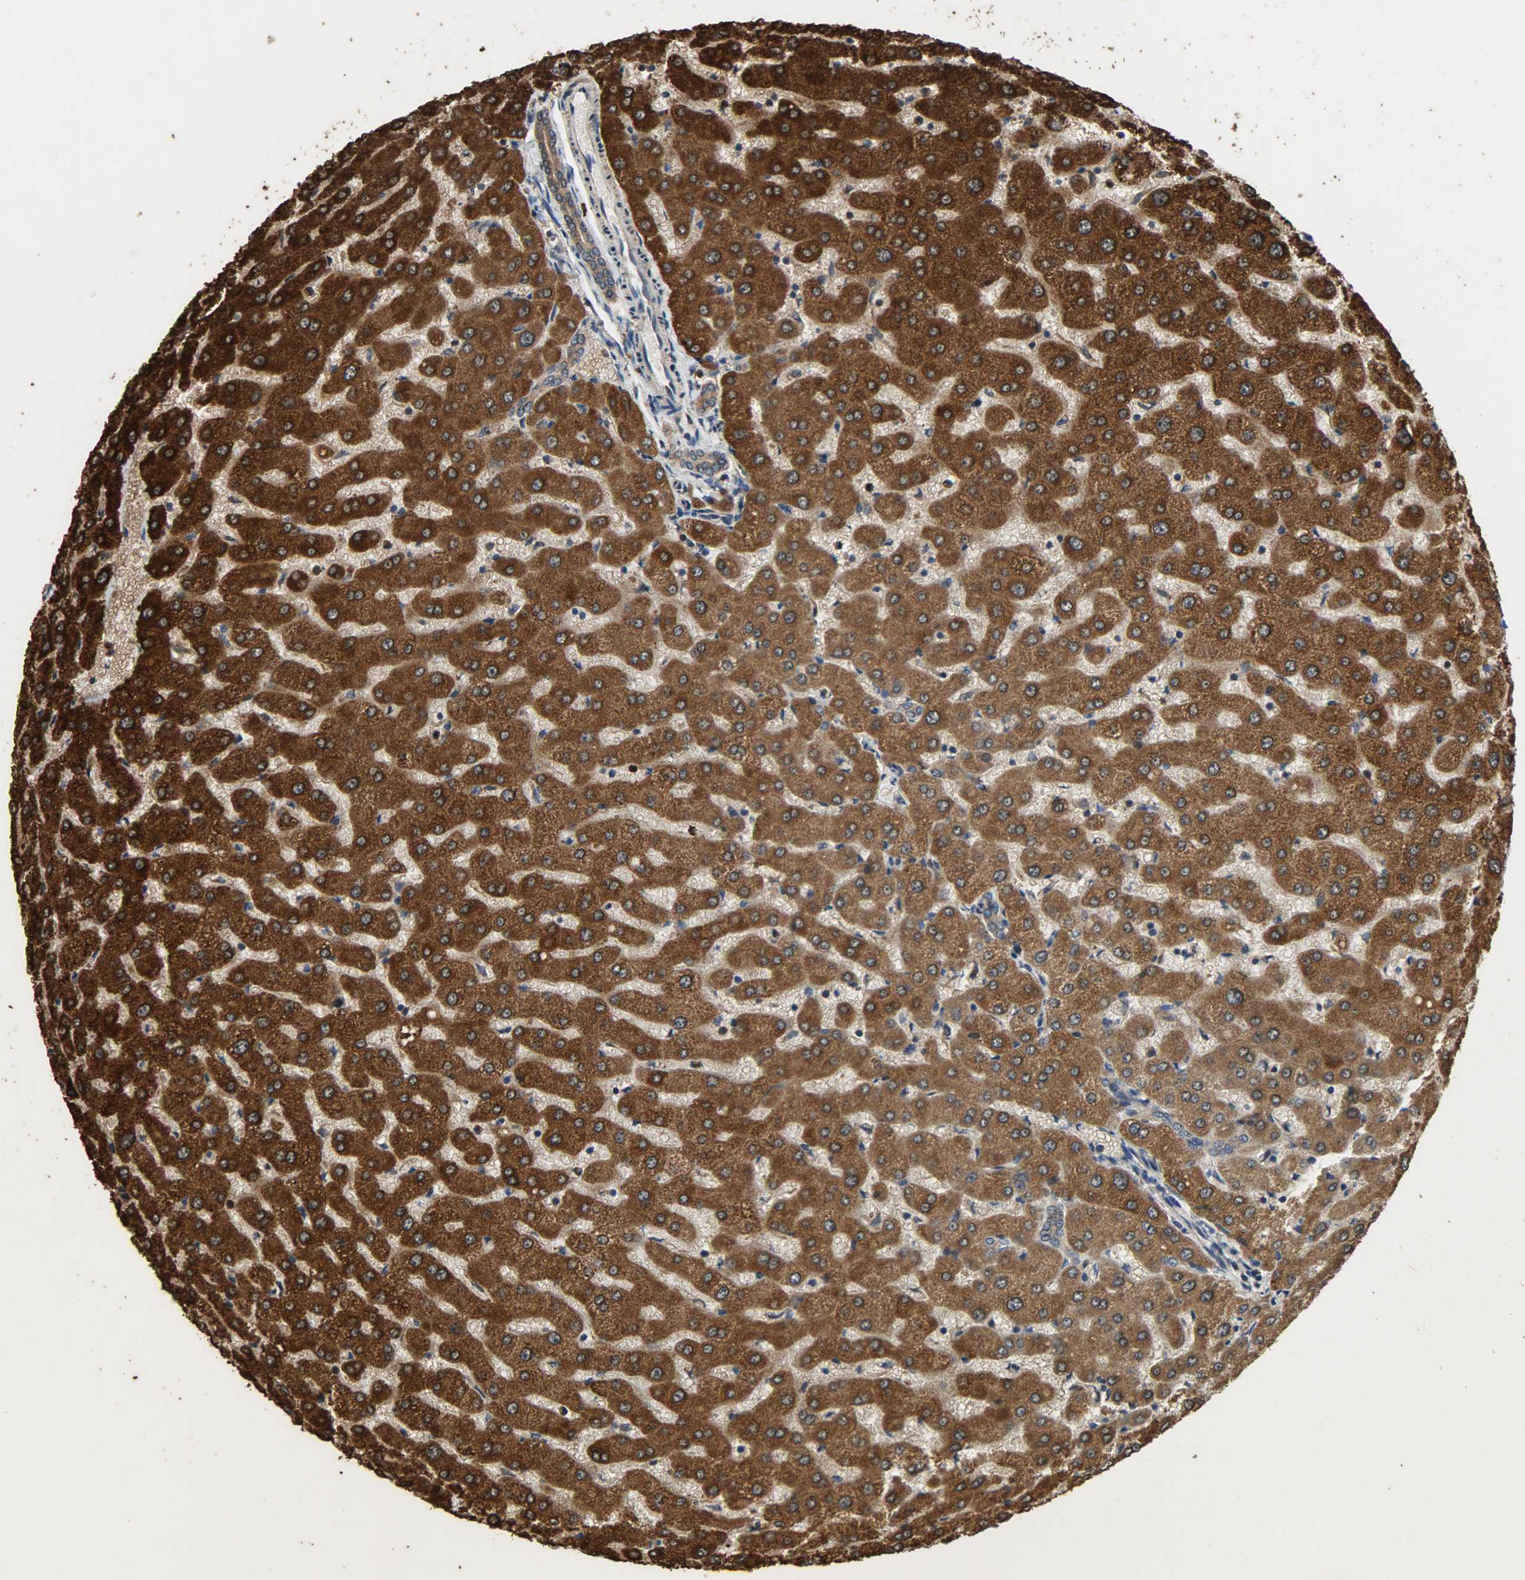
{"staining": {"intensity": "moderate", "quantity": ">75%", "location": "cytoplasmic/membranous"}, "tissue": "liver", "cell_type": "Cholangiocytes", "image_type": "normal", "snomed": [{"axis": "morphology", "description": "Normal tissue, NOS"}, {"axis": "morphology", "description": "Fibrosis, NOS"}, {"axis": "topography", "description": "Liver"}], "caption": "High-power microscopy captured an immunohistochemistry micrograph of benign liver, revealing moderate cytoplasmic/membranous positivity in approximately >75% of cholangiocytes. The protein is stained brown, and the nuclei are stained in blue (DAB (3,3'-diaminobenzidine) IHC with brightfield microscopy, high magnification).", "gene": "CDKN2C", "patient": {"sex": "female", "age": 29}}